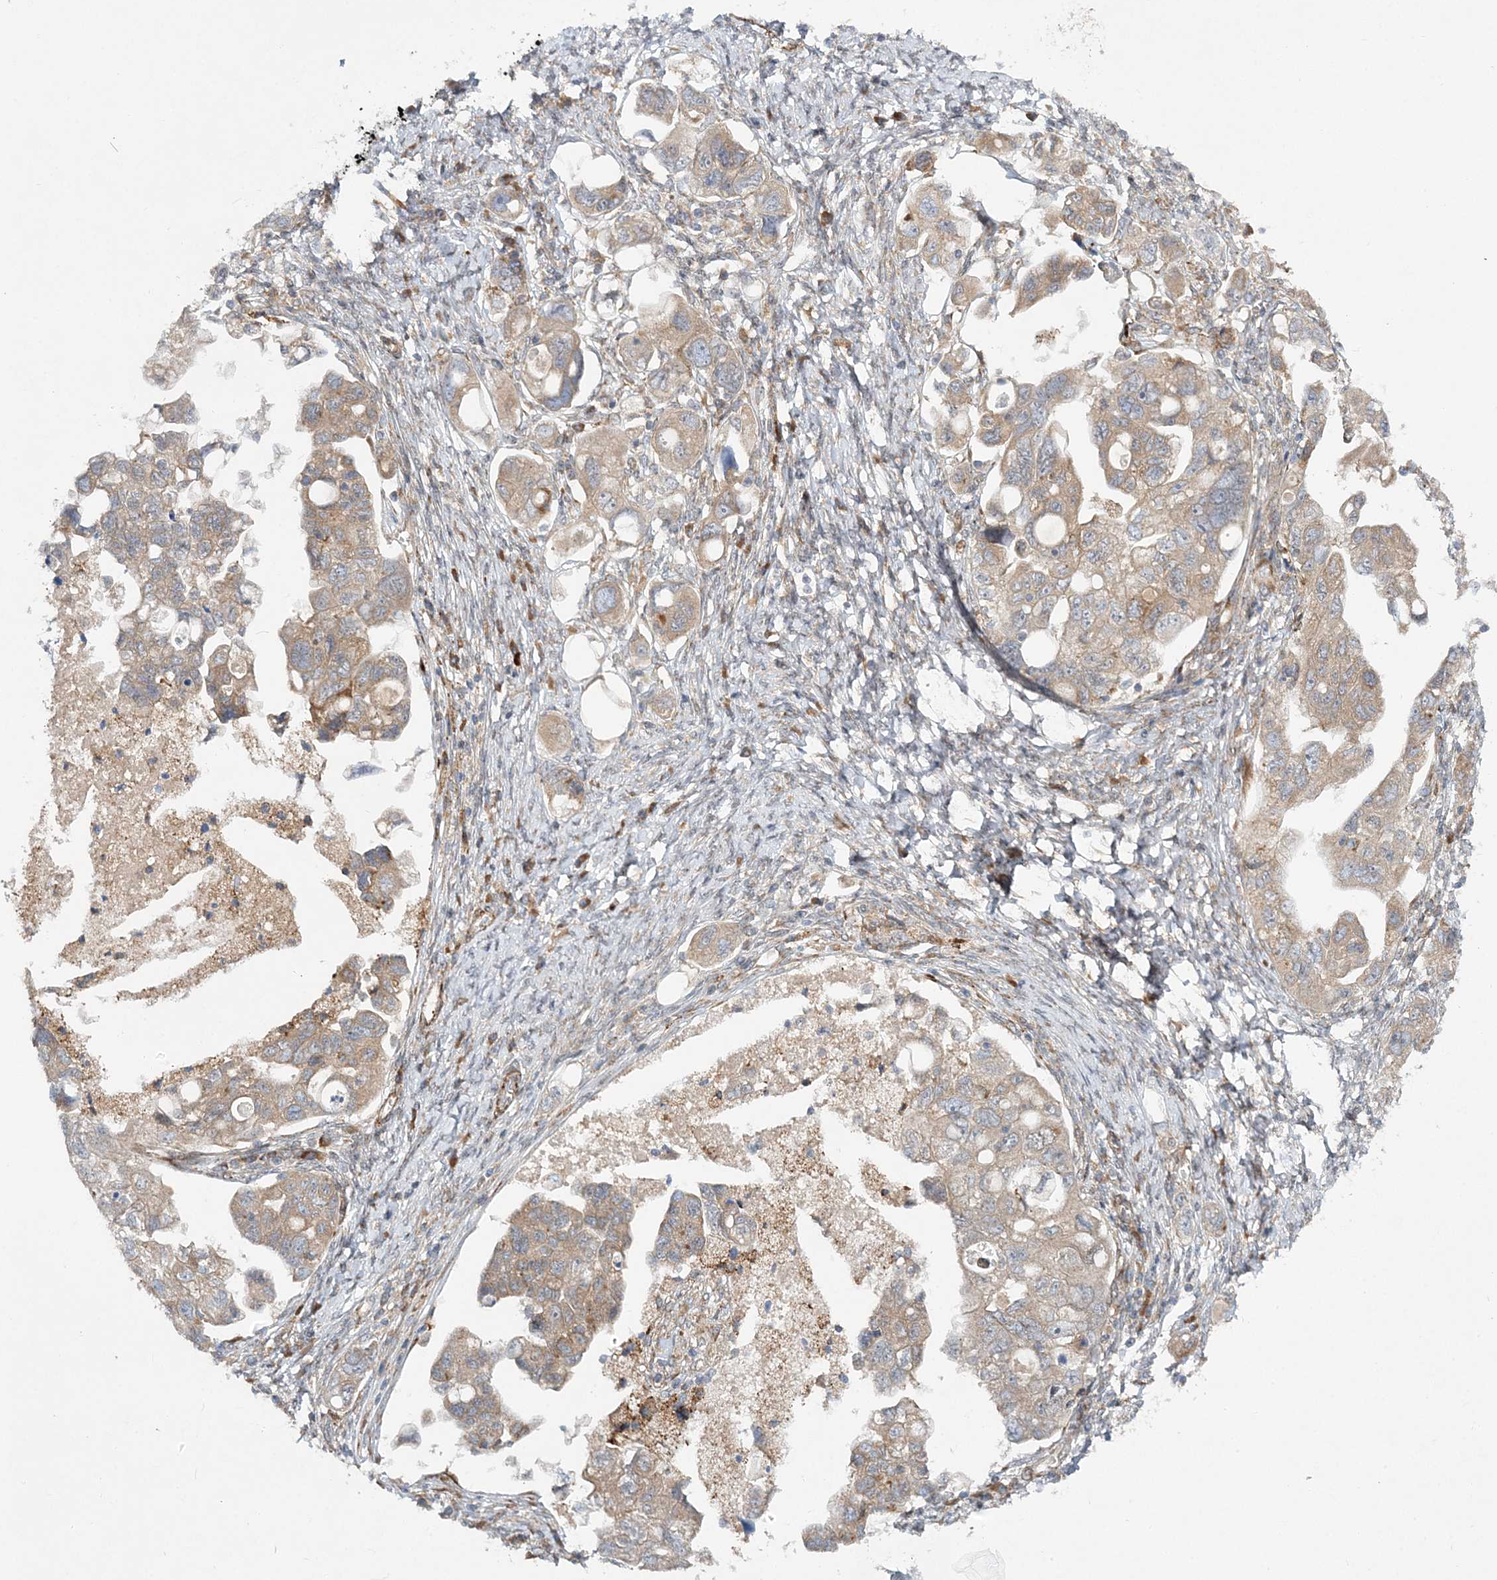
{"staining": {"intensity": "weak", "quantity": ">75%", "location": "cytoplasmic/membranous"}, "tissue": "ovarian cancer", "cell_type": "Tumor cells", "image_type": "cancer", "snomed": [{"axis": "morphology", "description": "Carcinoma, NOS"}, {"axis": "morphology", "description": "Cystadenocarcinoma, serous, NOS"}, {"axis": "topography", "description": "Ovary"}], "caption": "Immunohistochemical staining of human ovarian cancer (serous cystadenocarcinoma) reveals low levels of weak cytoplasmic/membranous positivity in approximately >75% of tumor cells. (Brightfield microscopy of DAB IHC at high magnification).", "gene": "NBAS", "patient": {"sex": "female", "age": 69}}